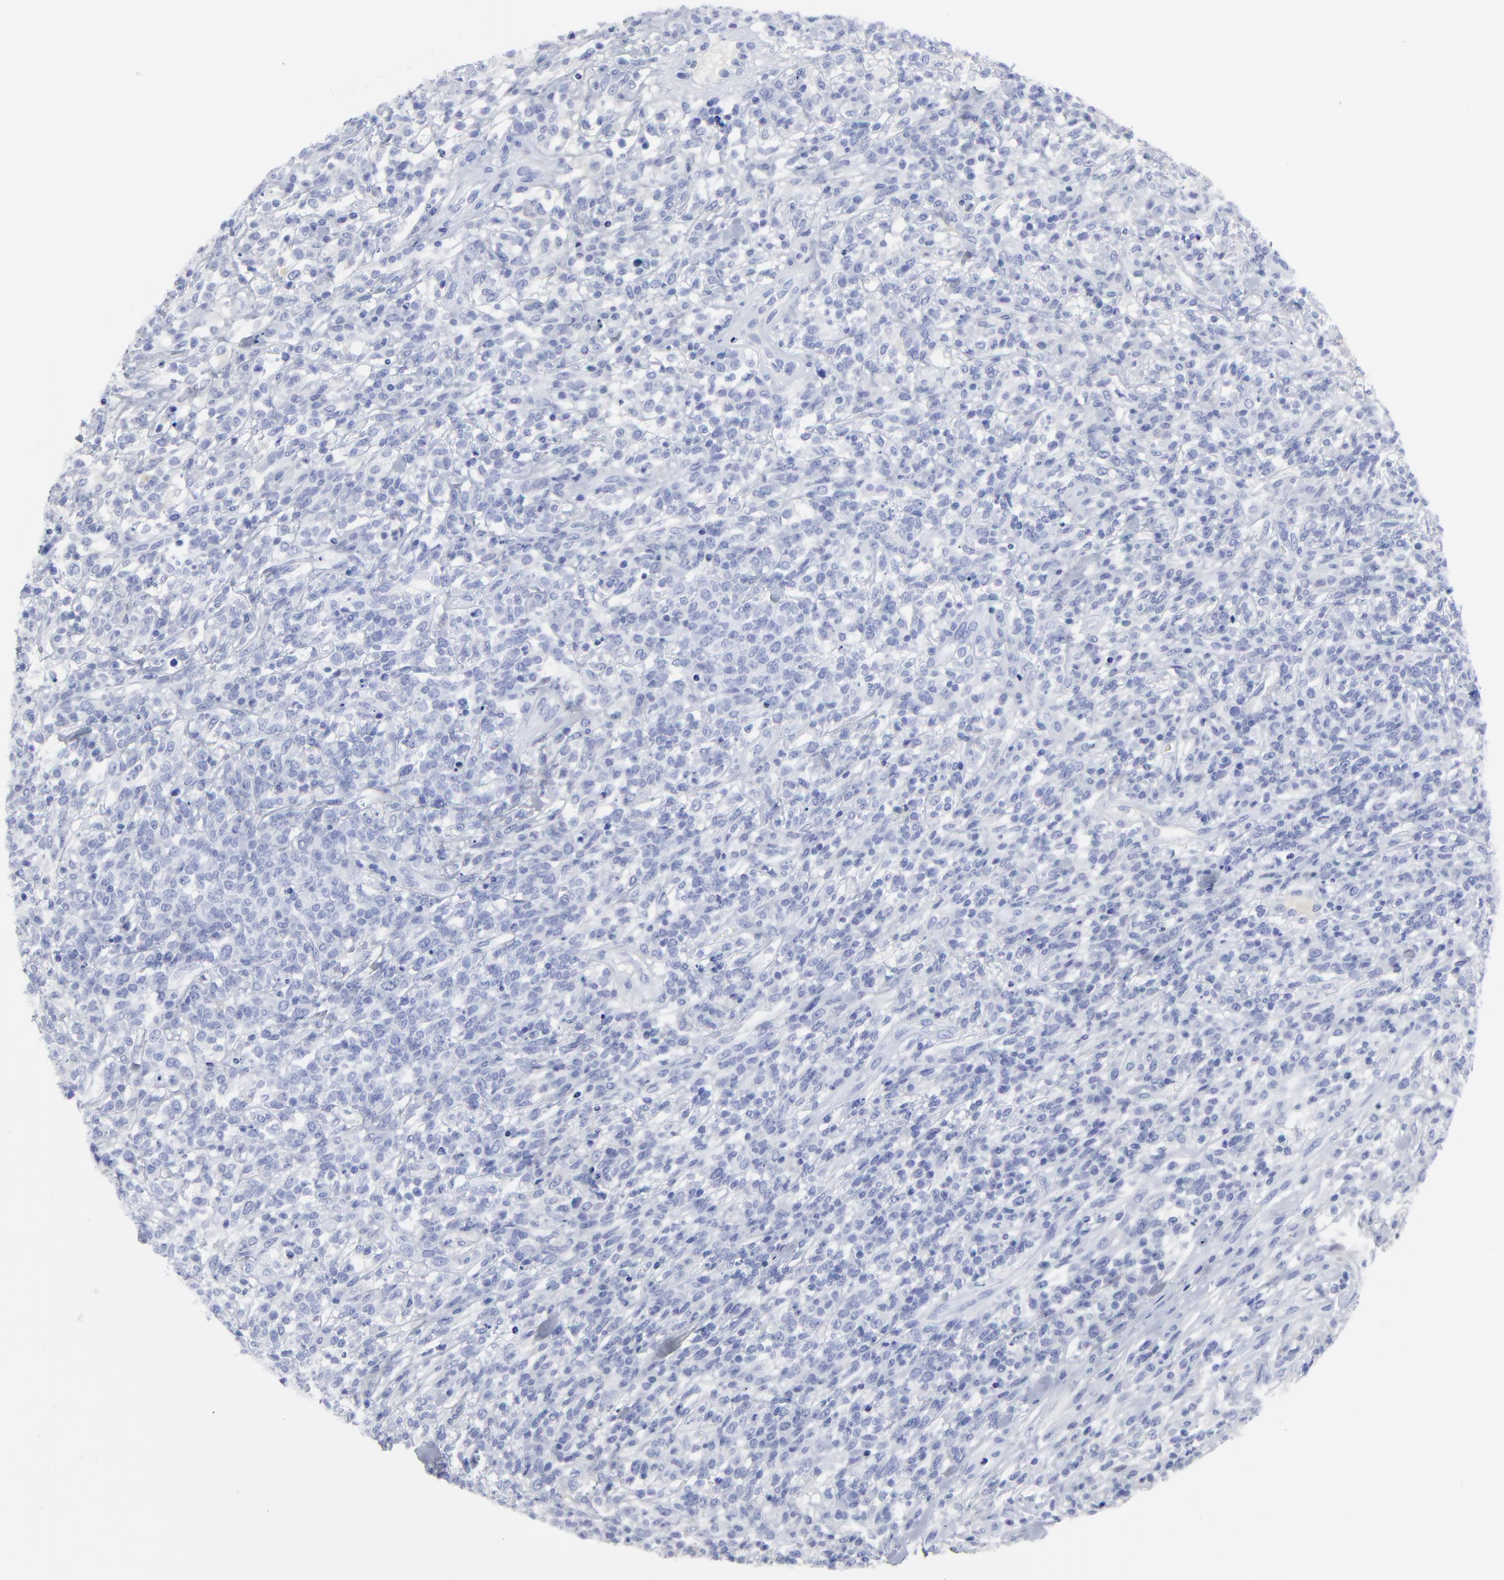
{"staining": {"intensity": "negative", "quantity": "none", "location": "none"}, "tissue": "lymphoma", "cell_type": "Tumor cells", "image_type": "cancer", "snomed": [{"axis": "morphology", "description": "Malignant lymphoma, non-Hodgkin's type, High grade"}, {"axis": "topography", "description": "Lymph node"}], "caption": "The photomicrograph displays no staining of tumor cells in malignant lymphoma, non-Hodgkin's type (high-grade).", "gene": "DCN", "patient": {"sex": "female", "age": 73}}